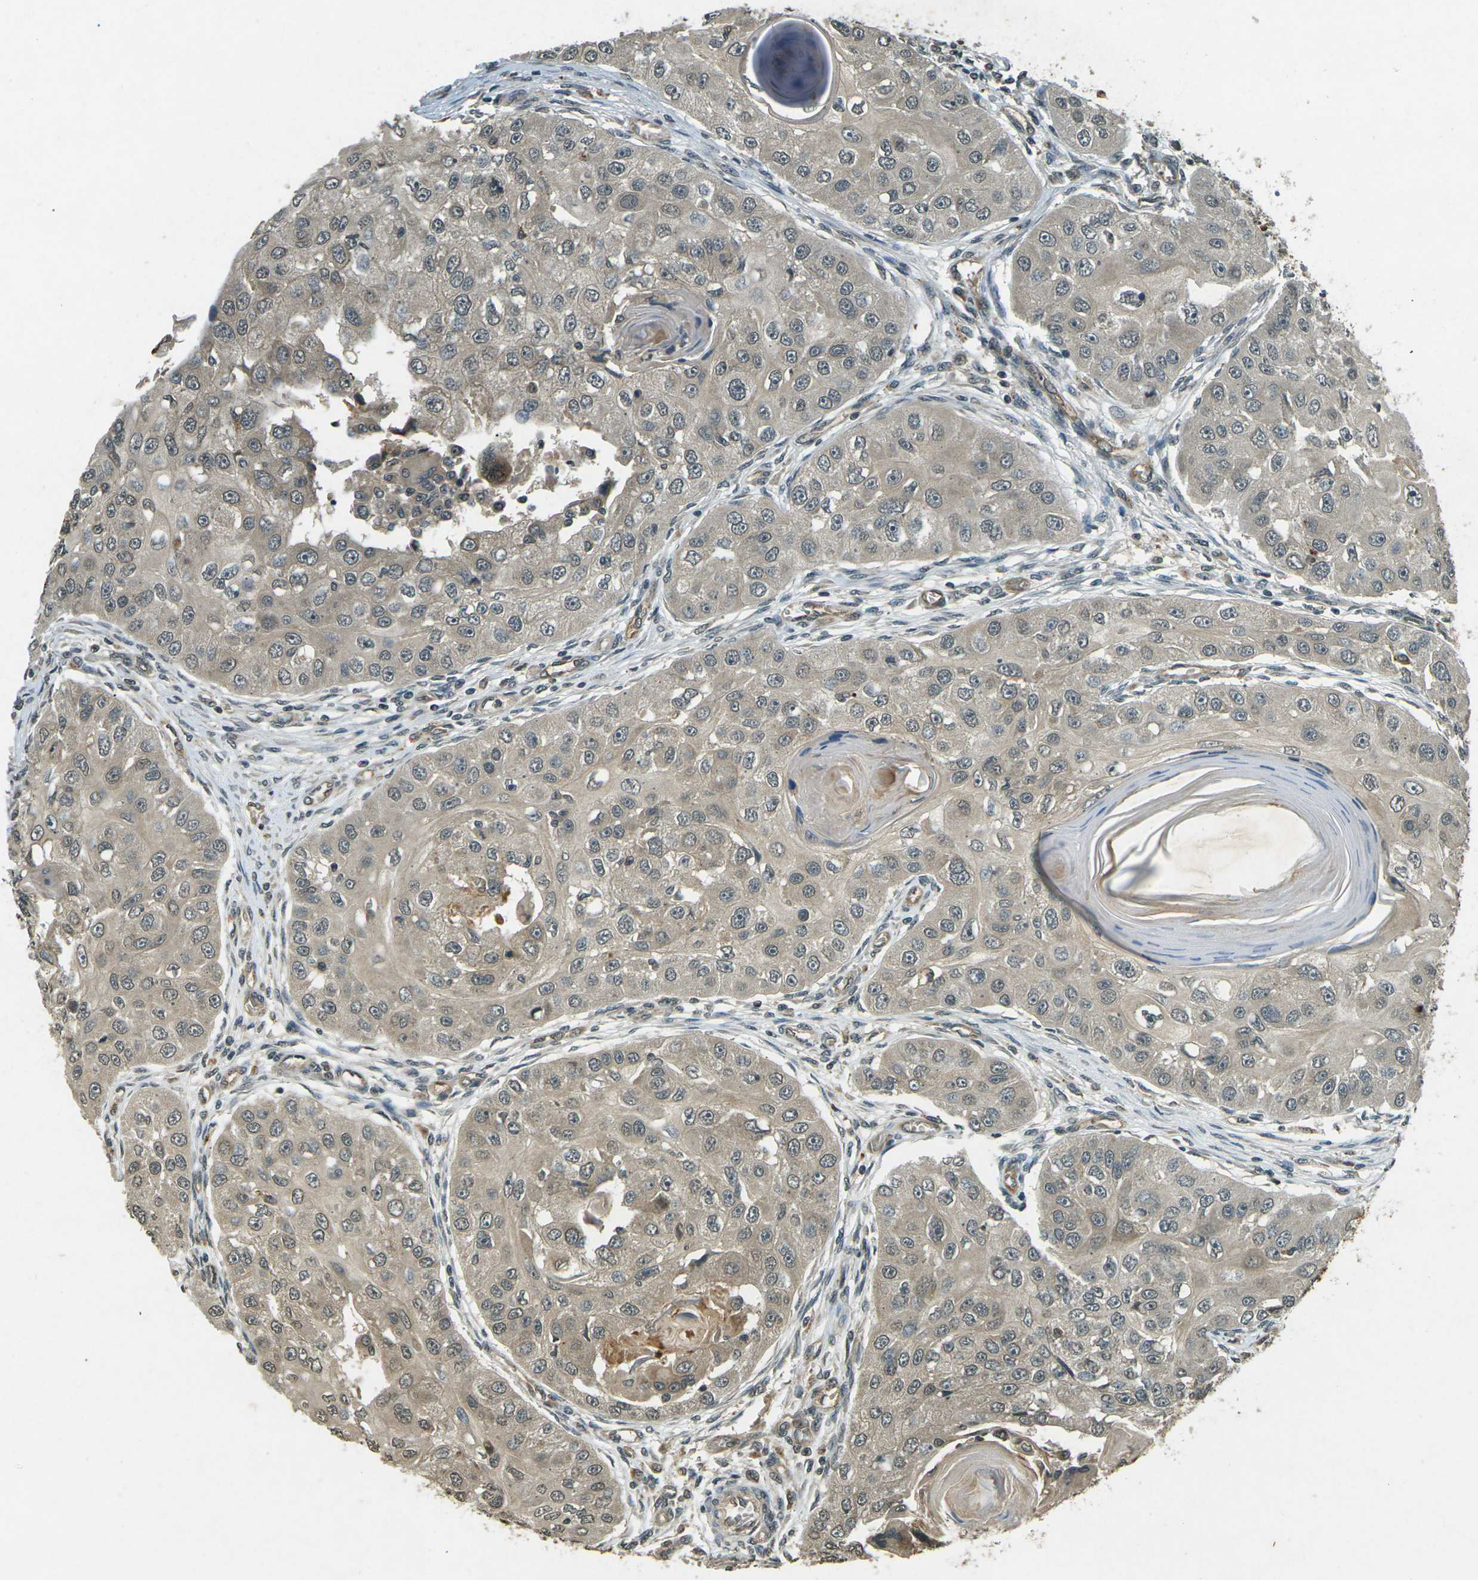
{"staining": {"intensity": "weak", "quantity": ">75%", "location": "cytoplasmic/membranous"}, "tissue": "head and neck cancer", "cell_type": "Tumor cells", "image_type": "cancer", "snomed": [{"axis": "morphology", "description": "Normal tissue, NOS"}, {"axis": "morphology", "description": "Squamous cell carcinoma, NOS"}, {"axis": "topography", "description": "Skeletal muscle"}, {"axis": "topography", "description": "Head-Neck"}], "caption": "Tumor cells display low levels of weak cytoplasmic/membranous staining in about >75% of cells in squamous cell carcinoma (head and neck).", "gene": "PDE2A", "patient": {"sex": "male", "age": 51}}